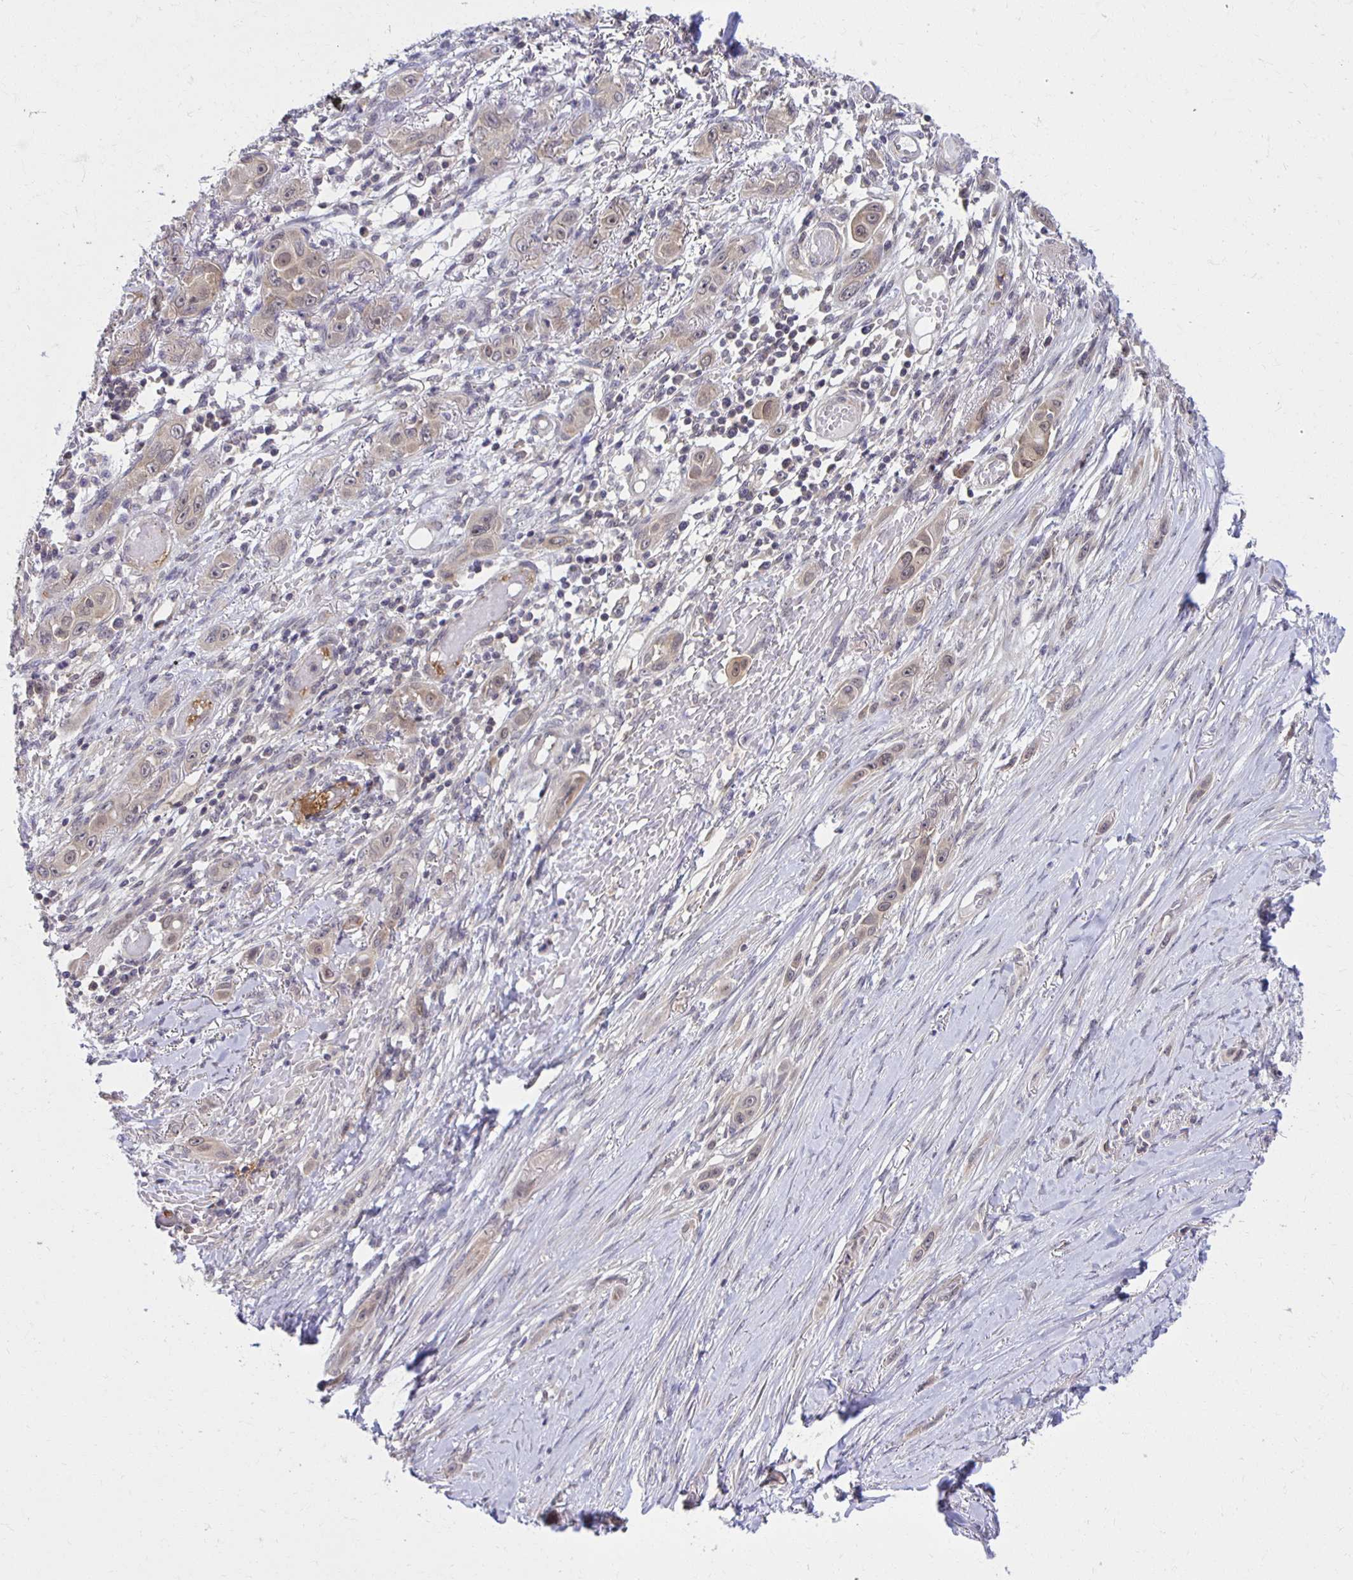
{"staining": {"intensity": "weak", "quantity": "<25%", "location": "cytoplasmic/membranous"}, "tissue": "skin cancer", "cell_type": "Tumor cells", "image_type": "cancer", "snomed": [{"axis": "morphology", "description": "Squamous cell carcinoma, NOS"}, {"axis": "topography", "description": "Skin"}], "caption": "Tumor cells show no significant protein expression in skin cancer. Brightfield microscopy of immunohistochemistry stained with DAB (brown) and hematoxylin (blue), captured at high magnification.", "gene": "MIEN1", "patient": {"sex": "female", "age": 69}}